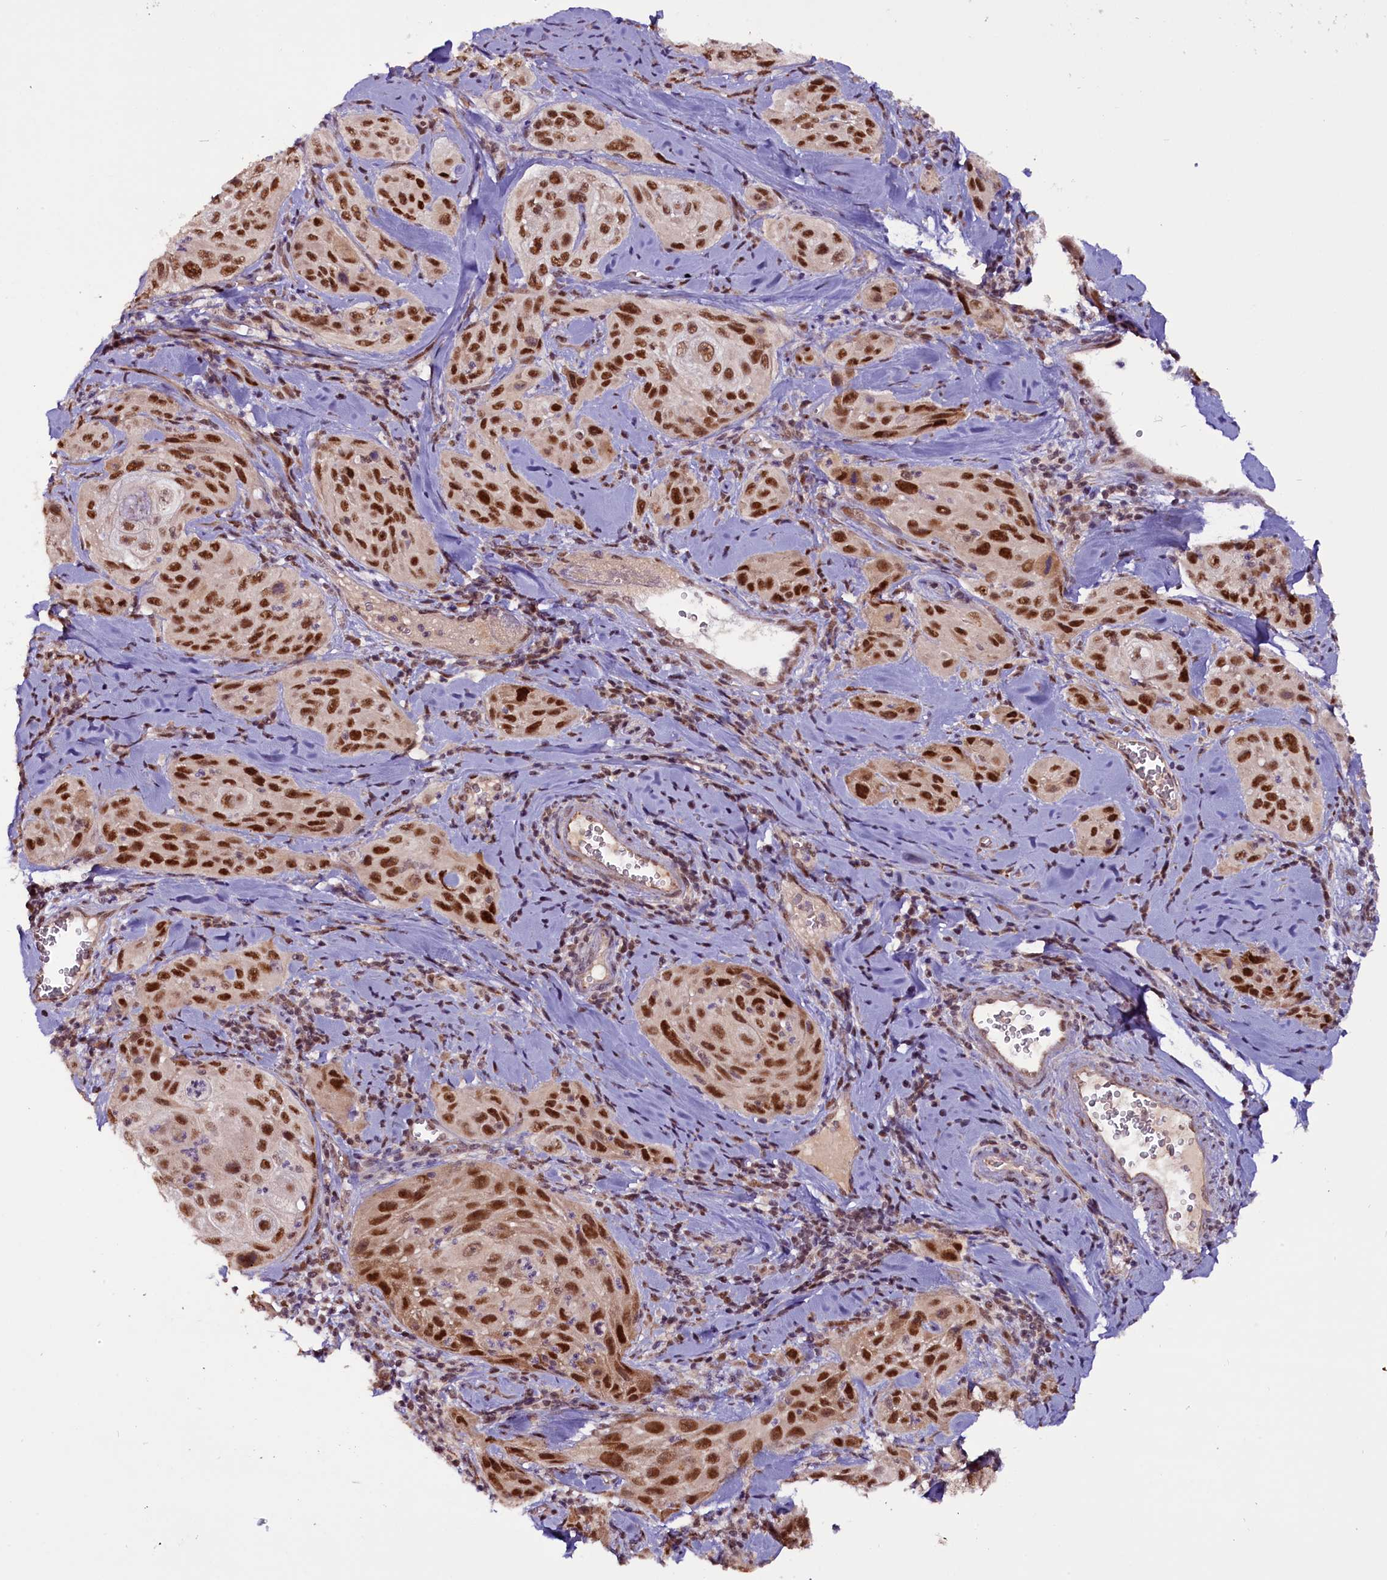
{"staining": {"intensity": "strong", "quantity": ">75%", "location": "nuclear"}, "tissue": "cervical cancer", "cell_type": "Tumor cells", "image_type": "cancer", "snomed": [{"axis": "morphology", "description": "Squamous cell carcinoma, NOS"}, {"axis": "topography", "description": "Cervix"}], "caption": "Immunohistochemistry (IHC) (DAB) staining of cervical cancer shows strong nuclear protein expression in about >75% of tumor cells.", "gene": "RPUSD2", "patient": {"sex": "female", "age": 42}}